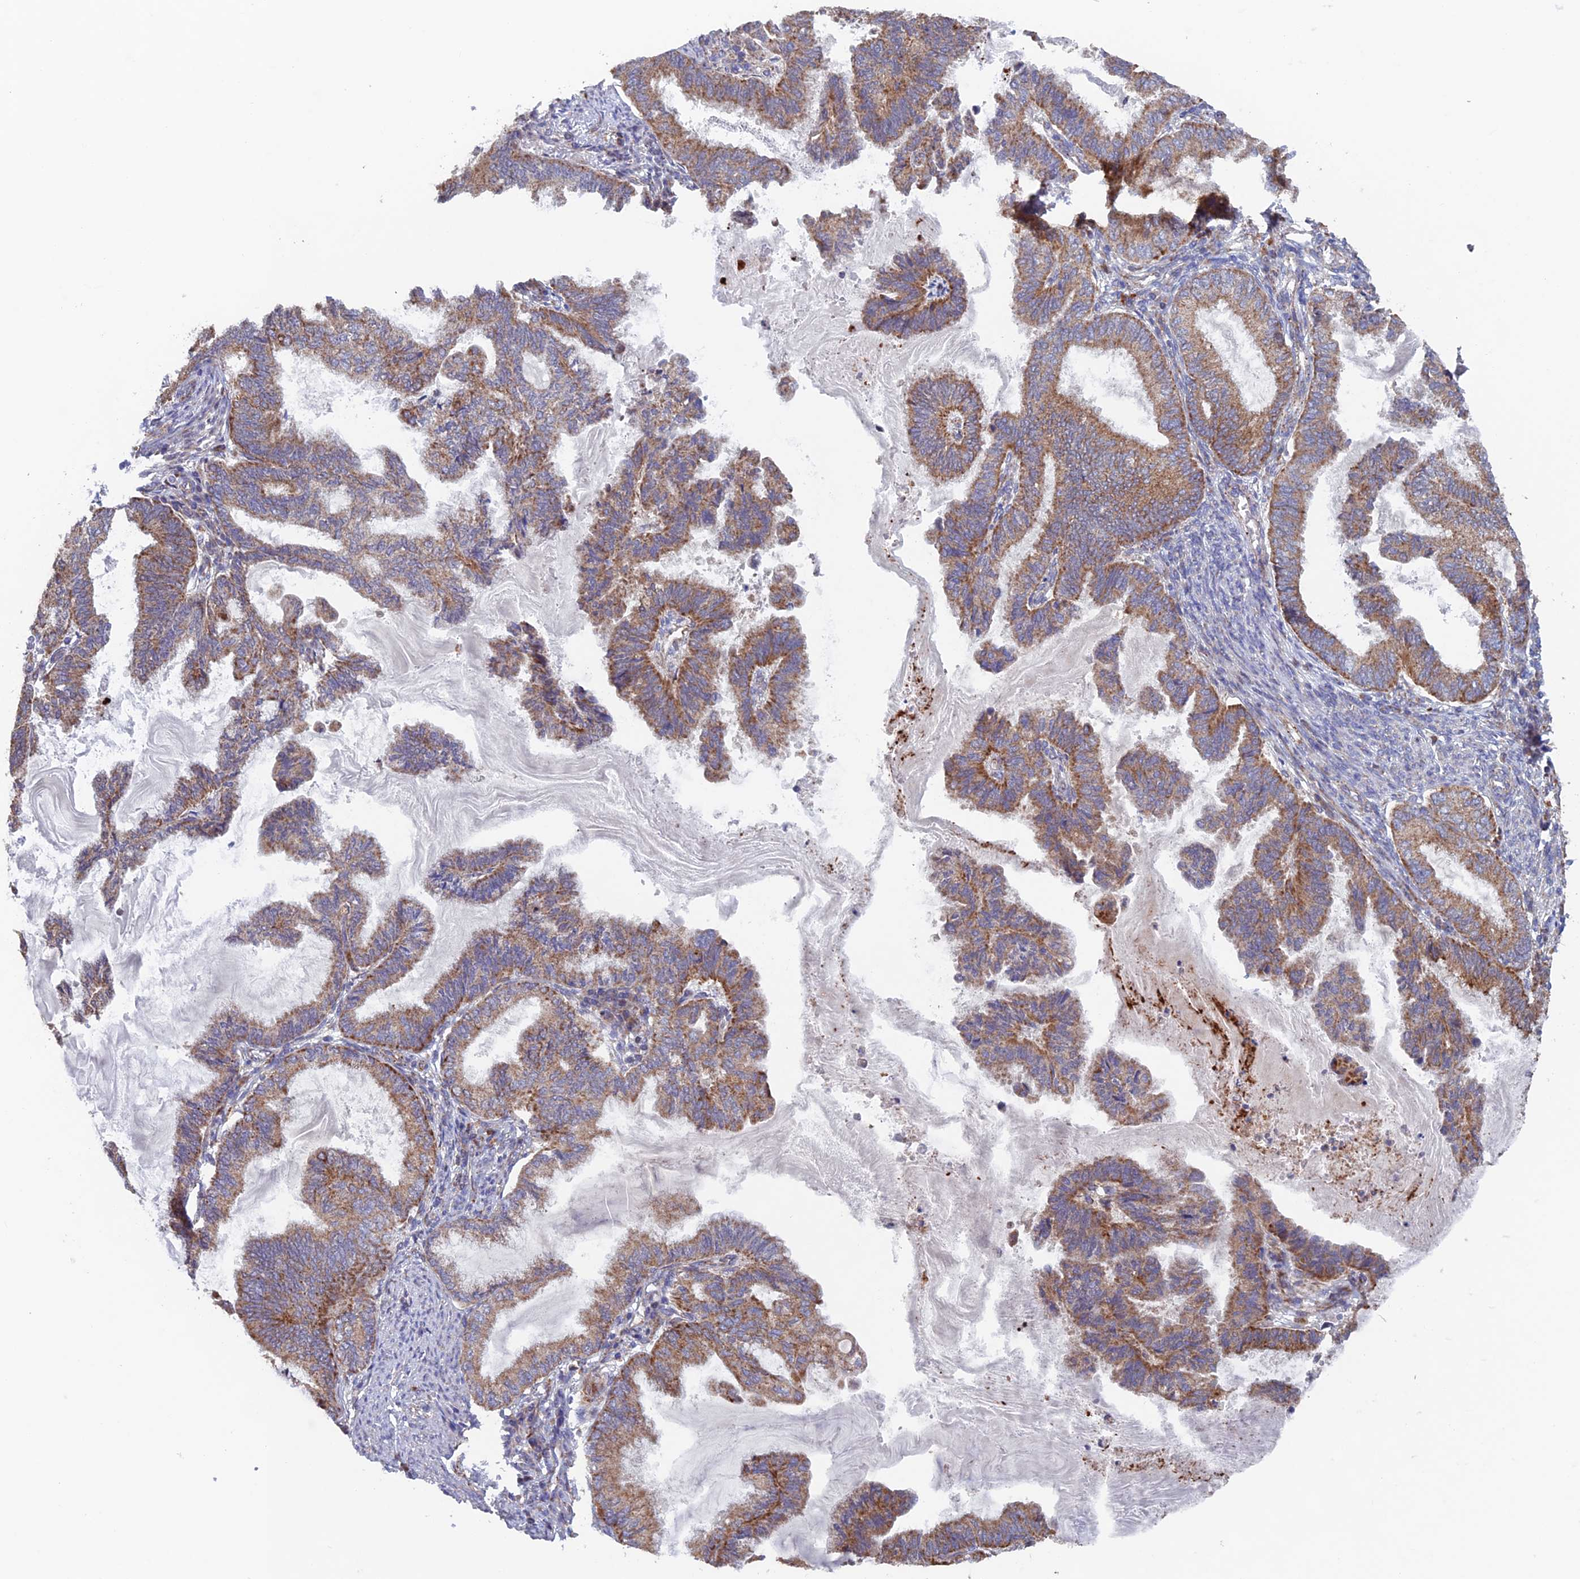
{"staining": {"intensity": "moderate", "quantity": "25%-75%", "location": "cytoplasmic/membranous"}, "tissue": "endometrial cancer", "cell_type": "Tumor cells", "image_type": "cancer", "snomed": [{"axis": "morphology", "description": "Adenocarcinoma, NOS"}, {"axis": "topography", "description": "Endometrium"}], "caption": "Immunohistochemistry (IHC) (DAB (3,3'-diaminobenzidine)) staining of human endometrial cancer demonstrates moderate cytoplasmic/membranous protein expression in about 25%-75% of tumor cells.", "gene": "MRPL1", "patient": {"sex": "female", "age": 86}}